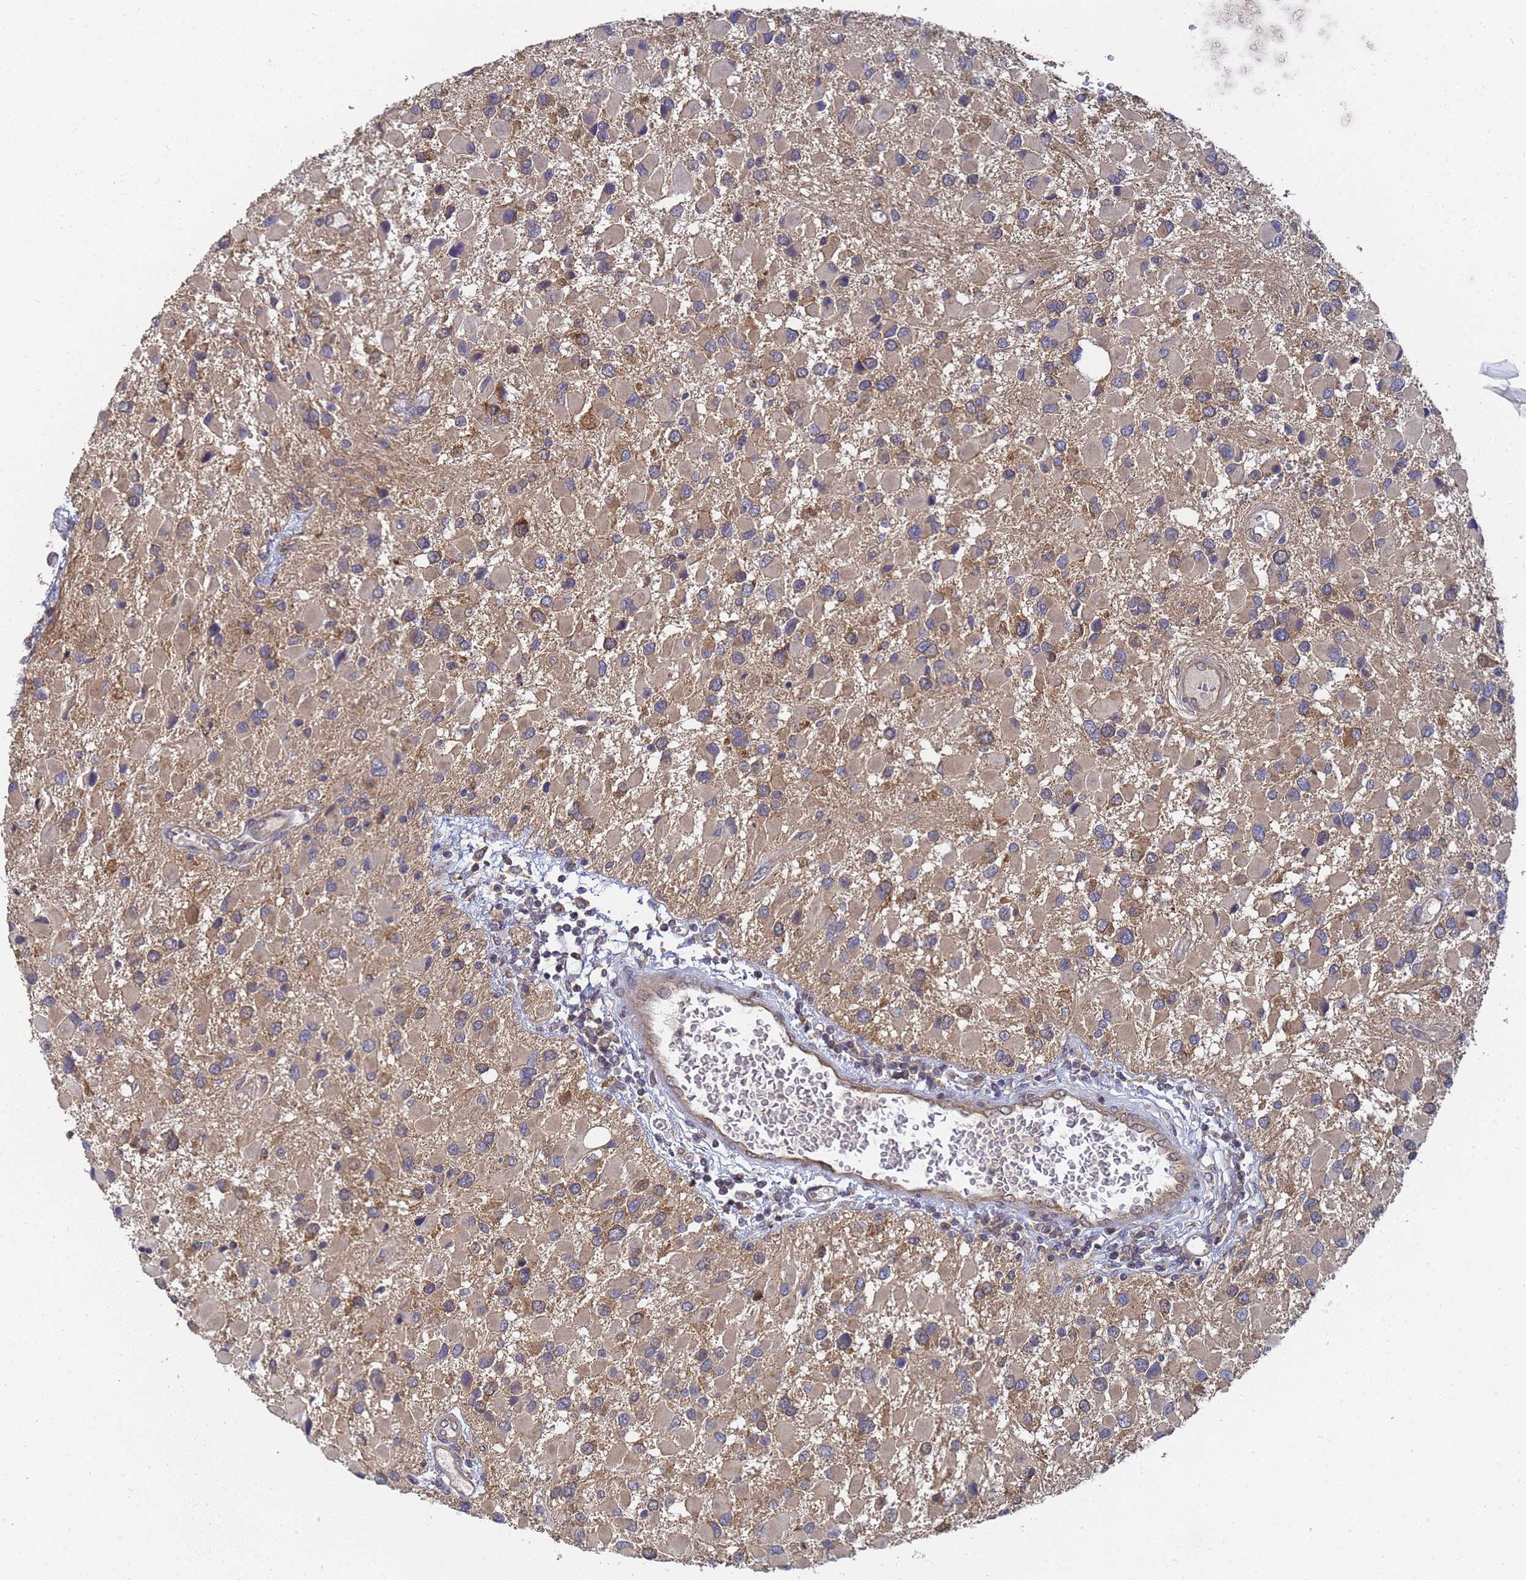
{"staining": {"intensity": "moderate", "quantity": "25%-75%", "location": "cytoplasmic/membranous"}, "tissue": "glioma", "cell_type": "Tumor cells", "image_type": "cancer", "snomed": [{"axis": "morphology", "description": "Glioma, malignant, High grade"}, {"axis": "topography", "description": "Brain"}], "caption": "Immunohistochemistry of human glioma shows medium levels of moderate cytoplasmic/membranous staining in approximately 25%-75% of tumor cells.", "gene": "ALS2CL", "patient": {"sex": "male", "age": 53}}